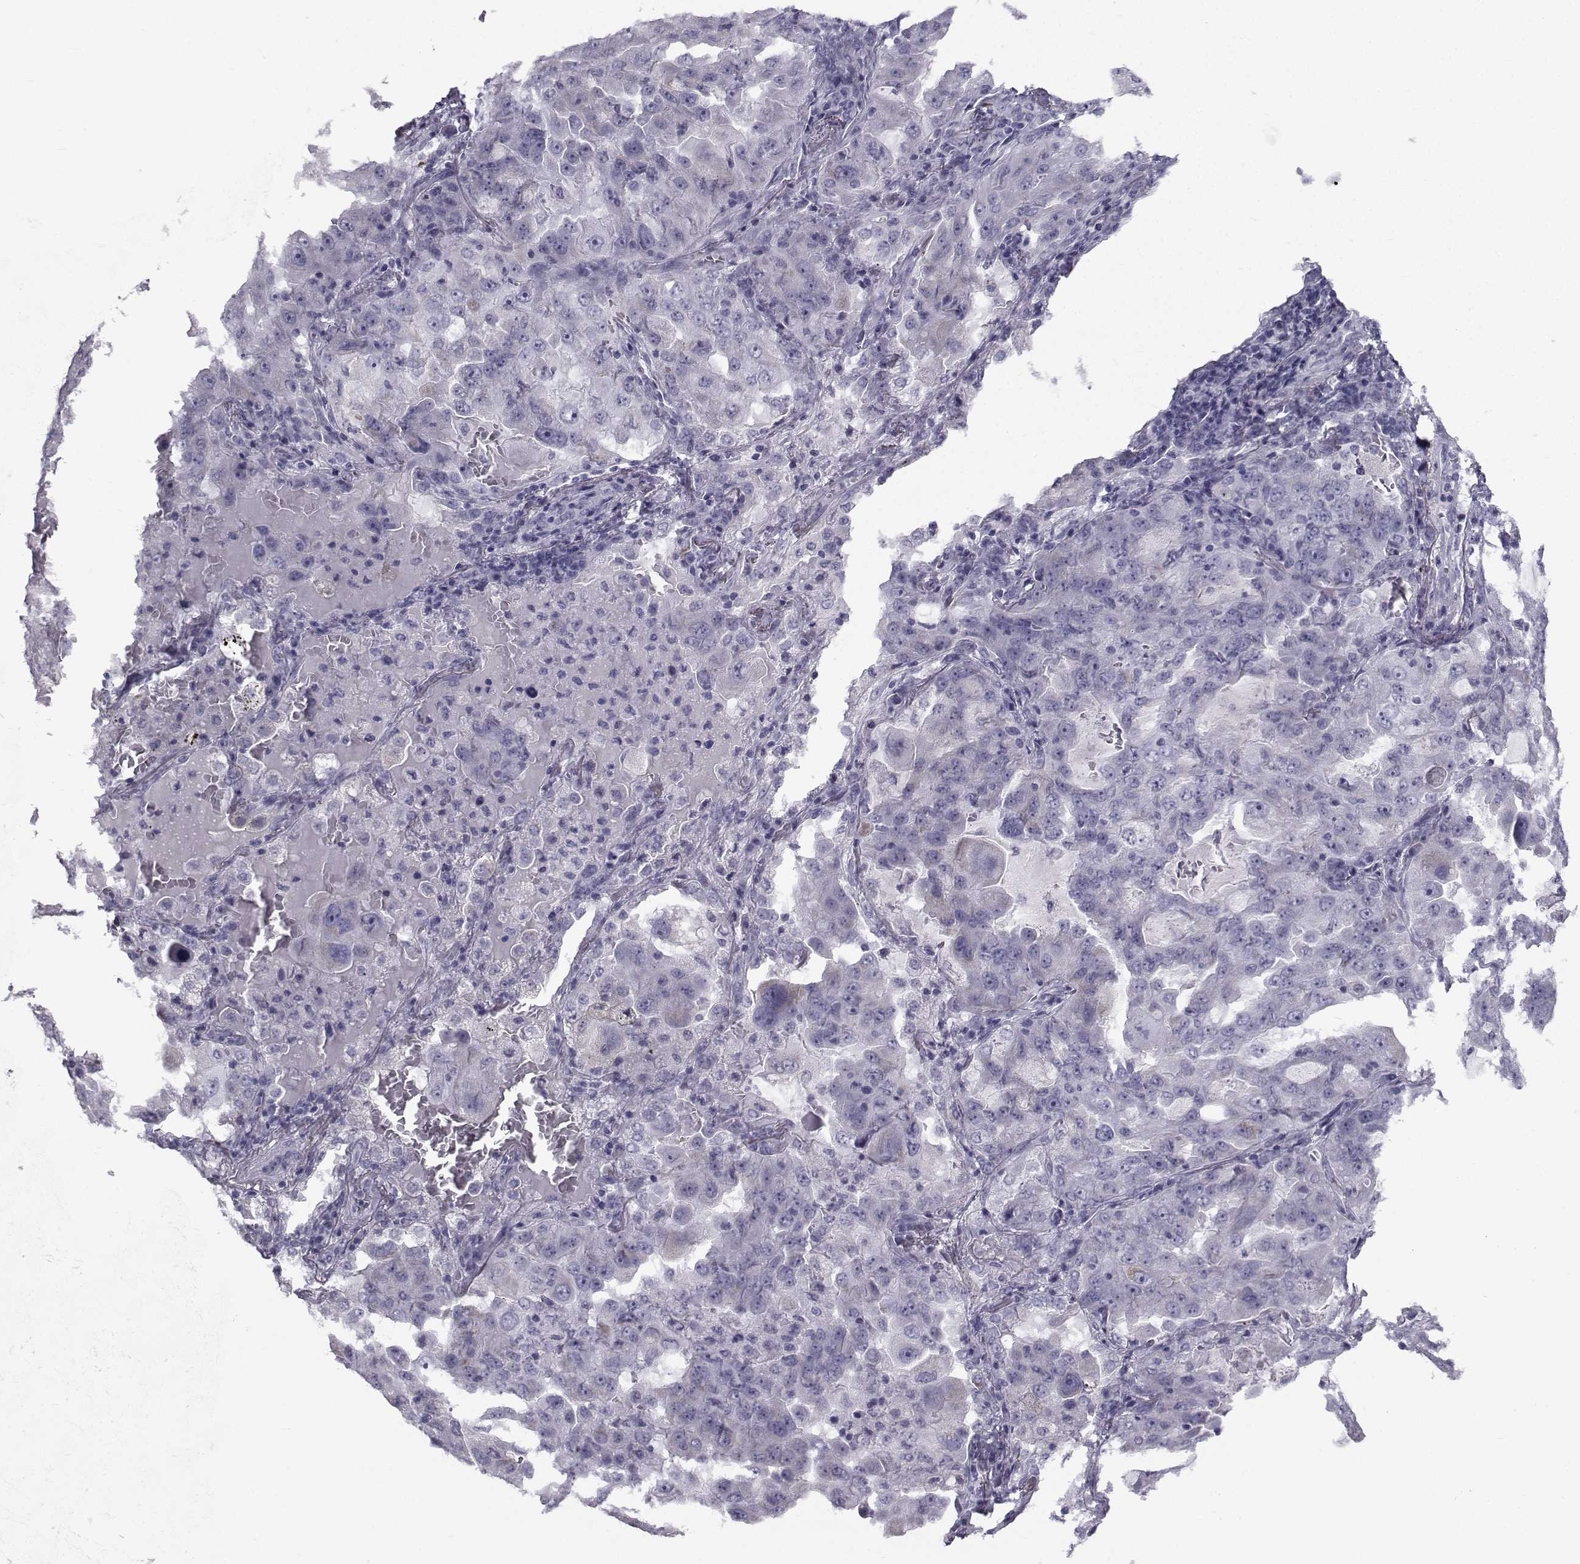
{"staining": {"intensity": "negative", "quantity": "none", "location": "none"}, "tissue": "lung cancer", "cell_type": "Tumor cells", "image_type": "cancer", "snomed": [{"axis": "morphology", "description": "Adenocarcinoma, NOS"}, {"axis": "topography", "description": "Lung"}], "caption": "Image shows no protein positivity in tumor cells of lung cancer tissue.", "gene": "FDXR", "patient": {"sex": "female", "age": 61}}